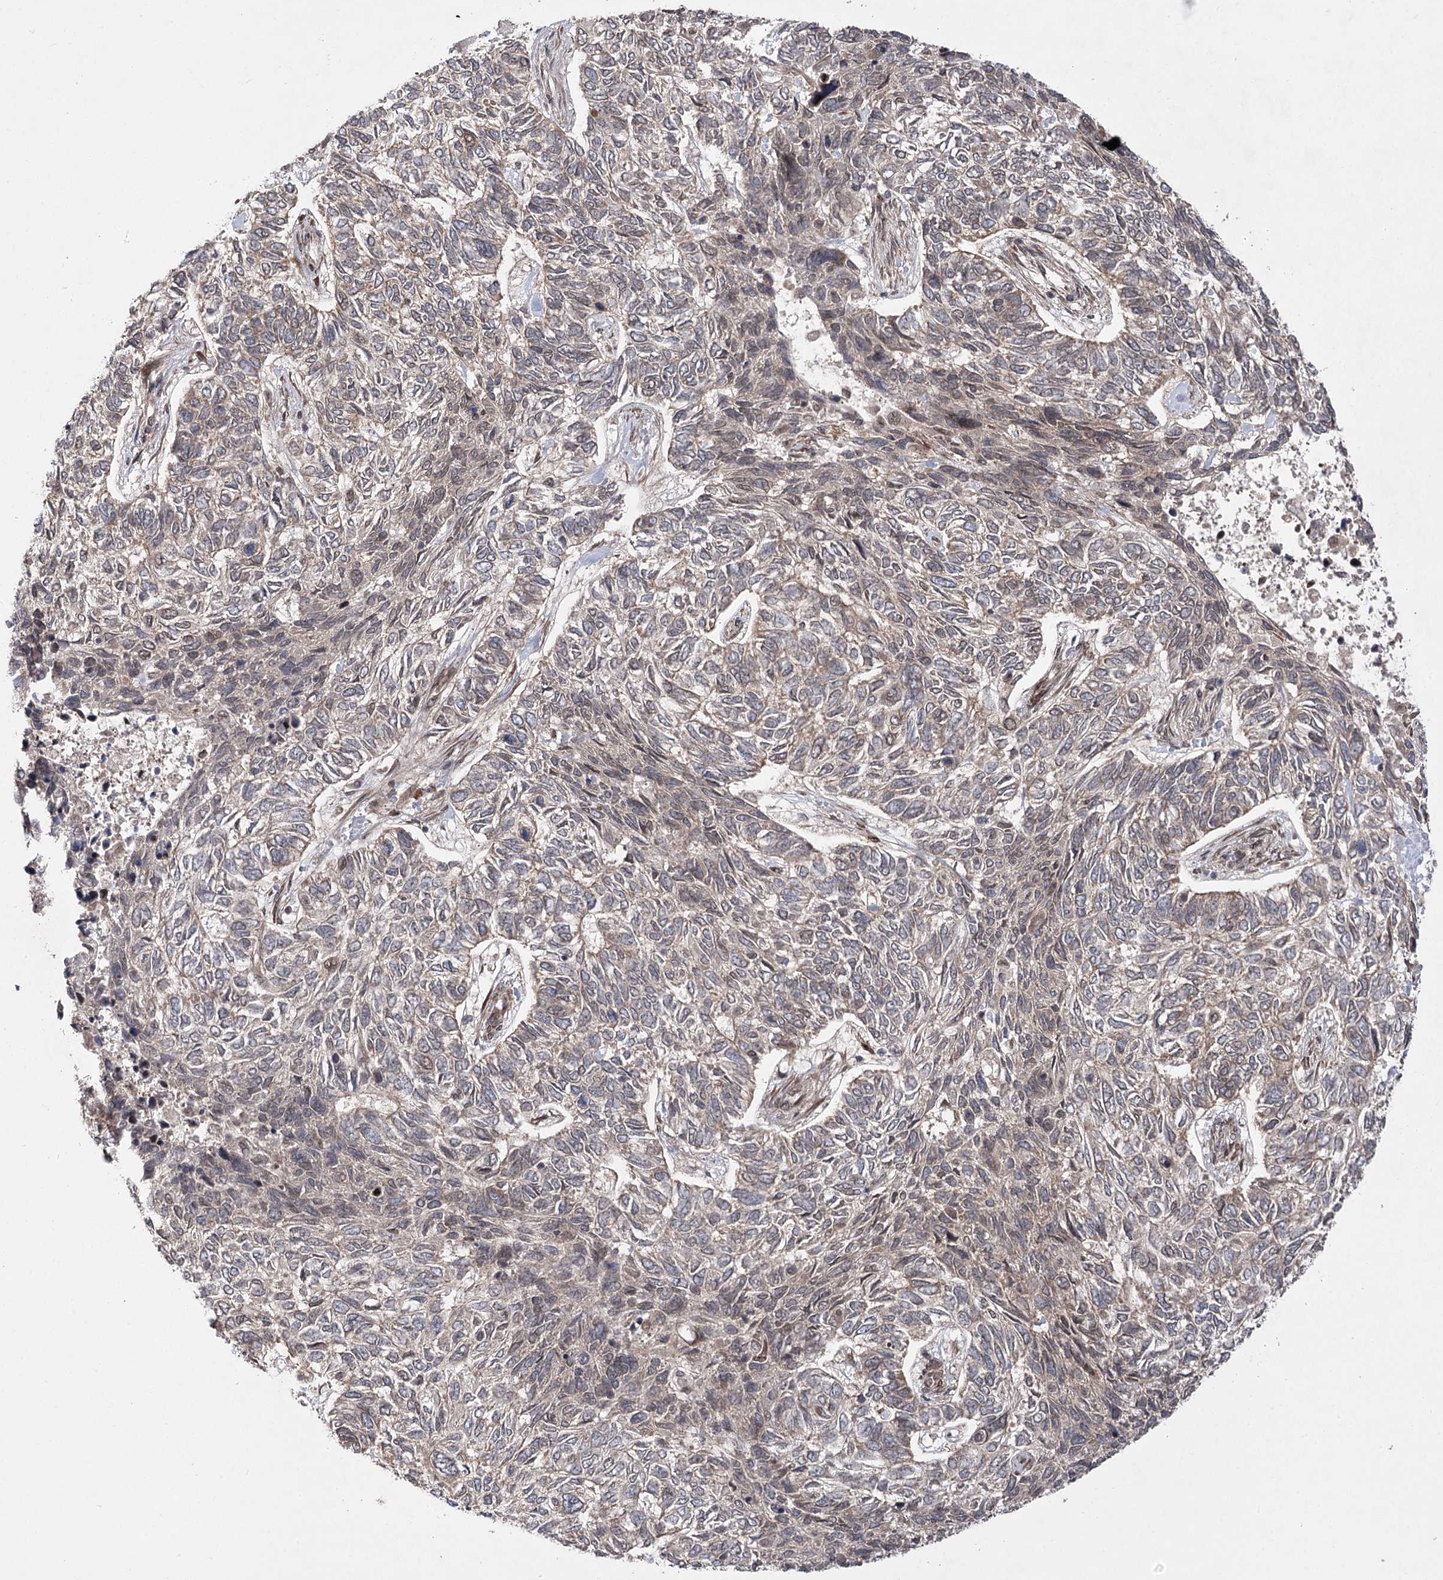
{"staining": {"intensity": "weak", "quantity": "<25%", "location": "cytoplasmic/membranous"}, "tissue": "skin cancer", "cell_type": "Tumor cells", "image_type": "cancer", "snomed": [{"axis": "morphology", "description": "Basal cell carcinoma"}, {"axis": "topography", "description": "Skin"}], "caption": "Tumor cells are negative for brown protein staining in basal cell carcinoma (skin). (DAB (3,3'-diaminobenzidine) immunohistochemistry (IHC) with hematoxylin counter stain).", "gene": "TENM2", "patient": {"sex": "female", "age": 65}}